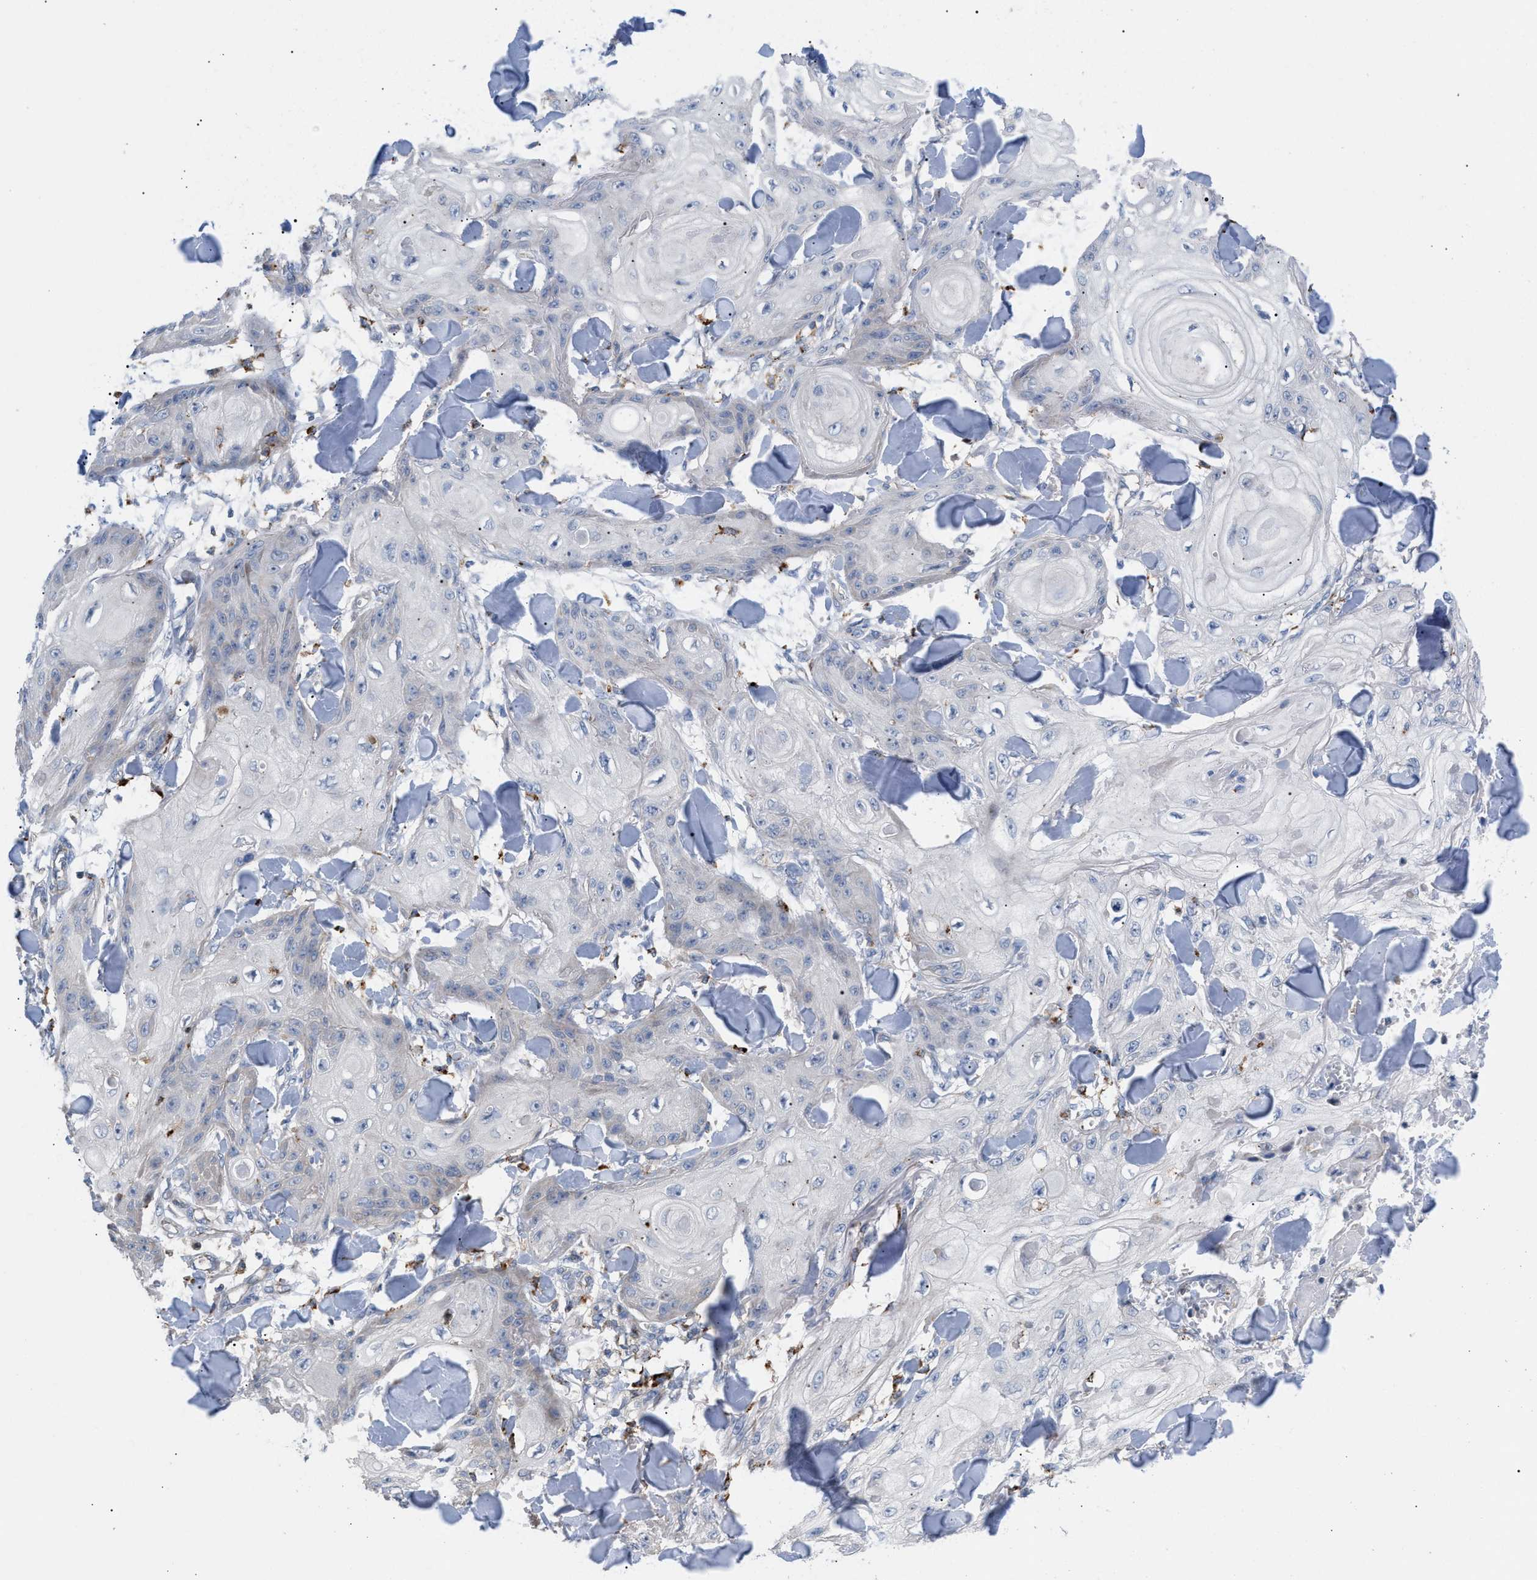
{"staining": {"intensity": "negative", "quantity": "none", "location": "none"}, "tissue": "skin cancer", "cell_type": "Tumor cells", "image_type": "cancer", "snomed": [{"axis": "morphology", "description": "Squamous cell carcinoma, NOS"}, {"axis": "topography", "description": "Skin"}], "caption": "Immunohistochemistry (IHC) photomicrograph of squamous cell carcinoma (skin) stained for a protein (brown), which shows no staining in tumor cells. (DAB (3,3'-diaminobenzidine) IHC, high magnification).", "gene": "MBTD1", "patient": {"sex": "male", "age": 74}}